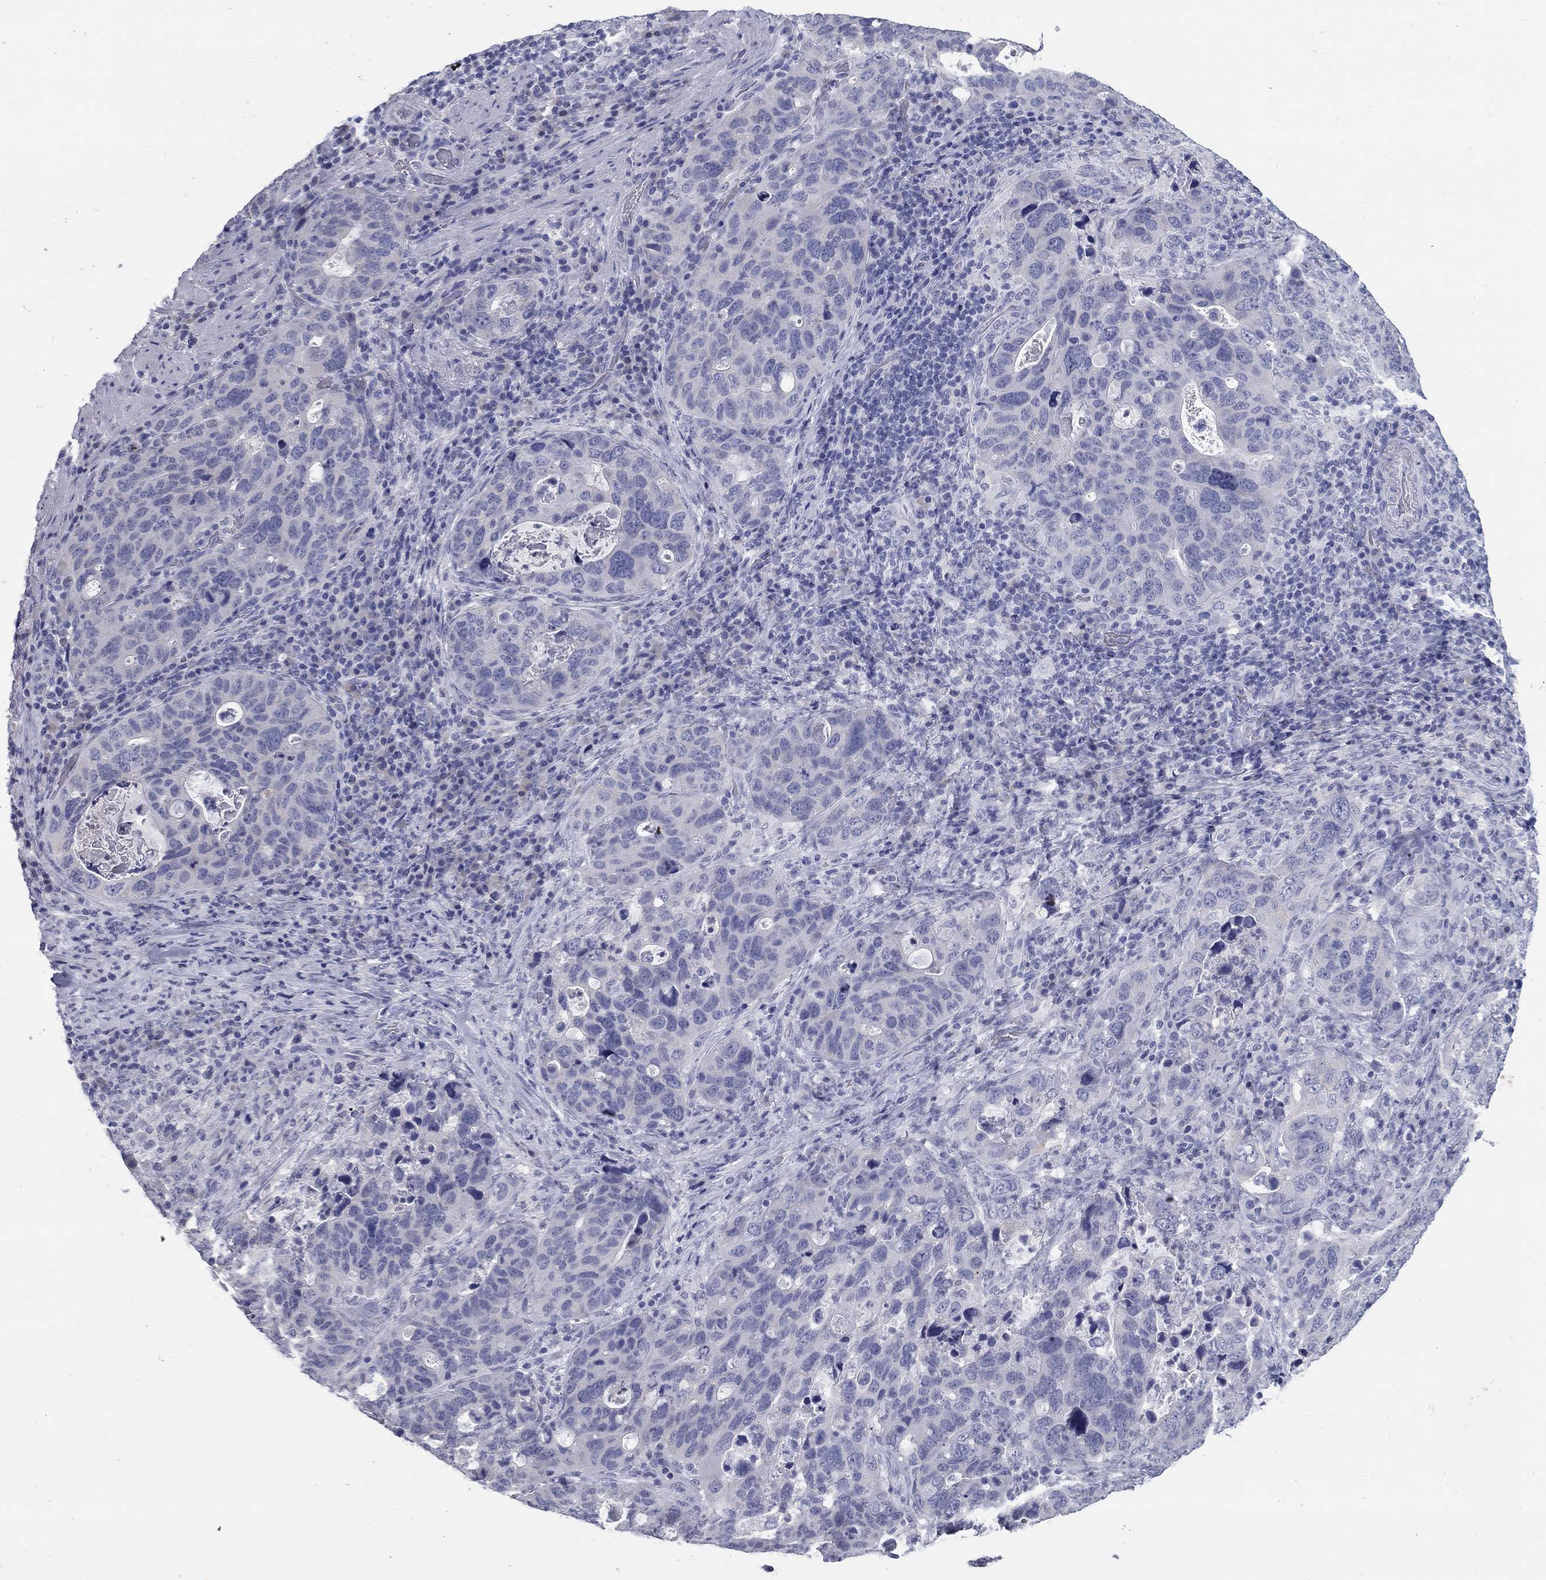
{"staining": {"intensity": "negative", "quantity": "none", "location": "none"}, "tissue": "stomach cancer", "cell_type": "Tumor cells", "image_type": "cancer", "snomed": [{"axis": "morphology", "description": "Adenocarcinoma, NOS"}, {"axis": "topography", "description": "Stomach"}], "caption": "The IHC image has no significant expression in tumor cells of stomach adenocarcinoma tissue. (DAB IHC, high magnification).", "gene": "KRT75", "patient": {"sex": "male", "age": 54}}